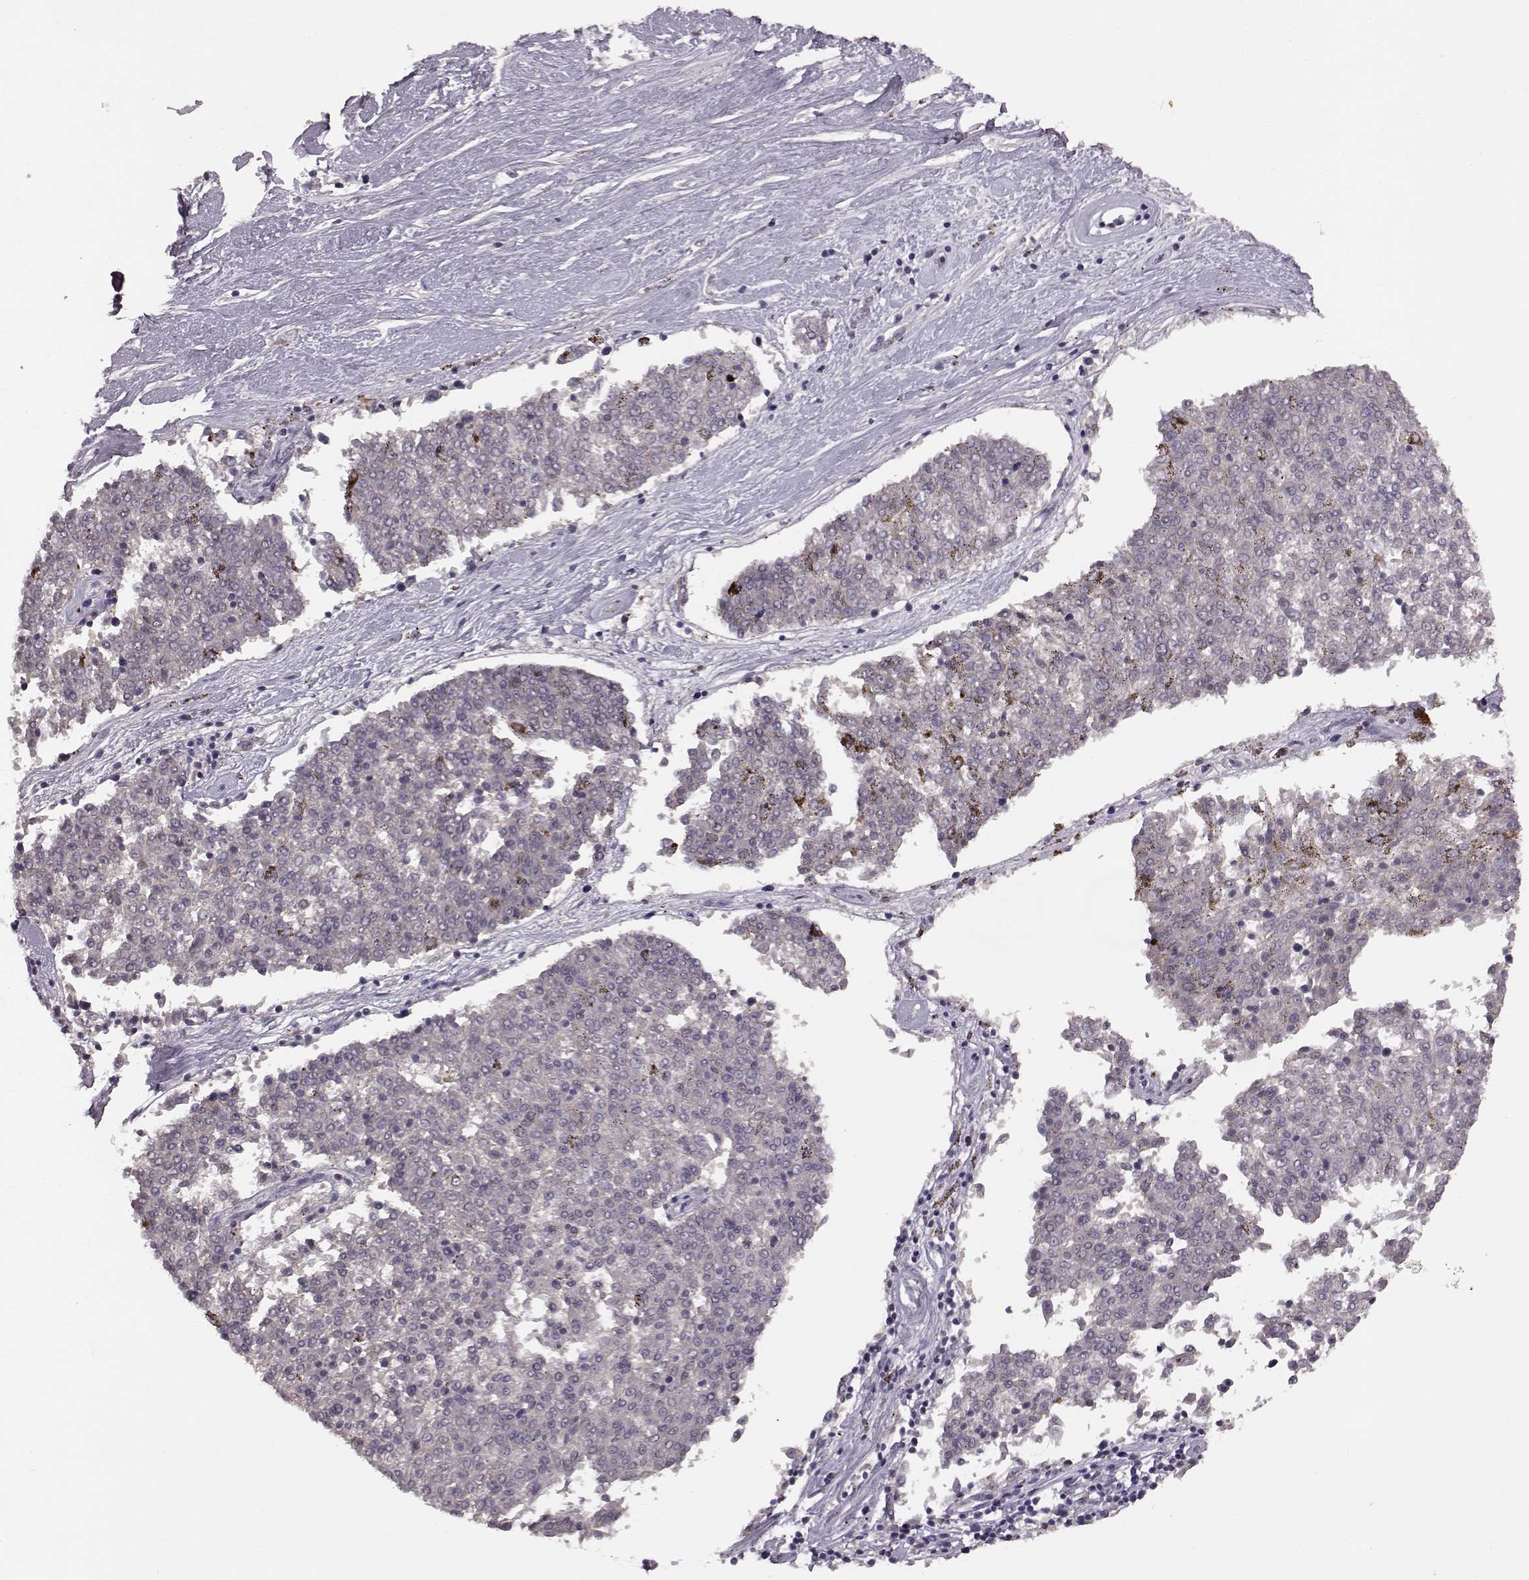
{"staining": {"intensity": "negative", "quantity": "none", "location": "none"}, "tissue": "melanoma", "cell_type": "Tumor cells", "image_type": "cancer", "snomed": [{"axis": "morphology", "description": "Malignant melanoma, NOS"}, {"axis": "topography", "description": "Skin"}], "caption": "Malignant melanoma was stained to show a protein in brown. There is no significant positivity in tumor cells.", "gene": "SPAG17", "patient": {"sex": "female", "age": 72}}